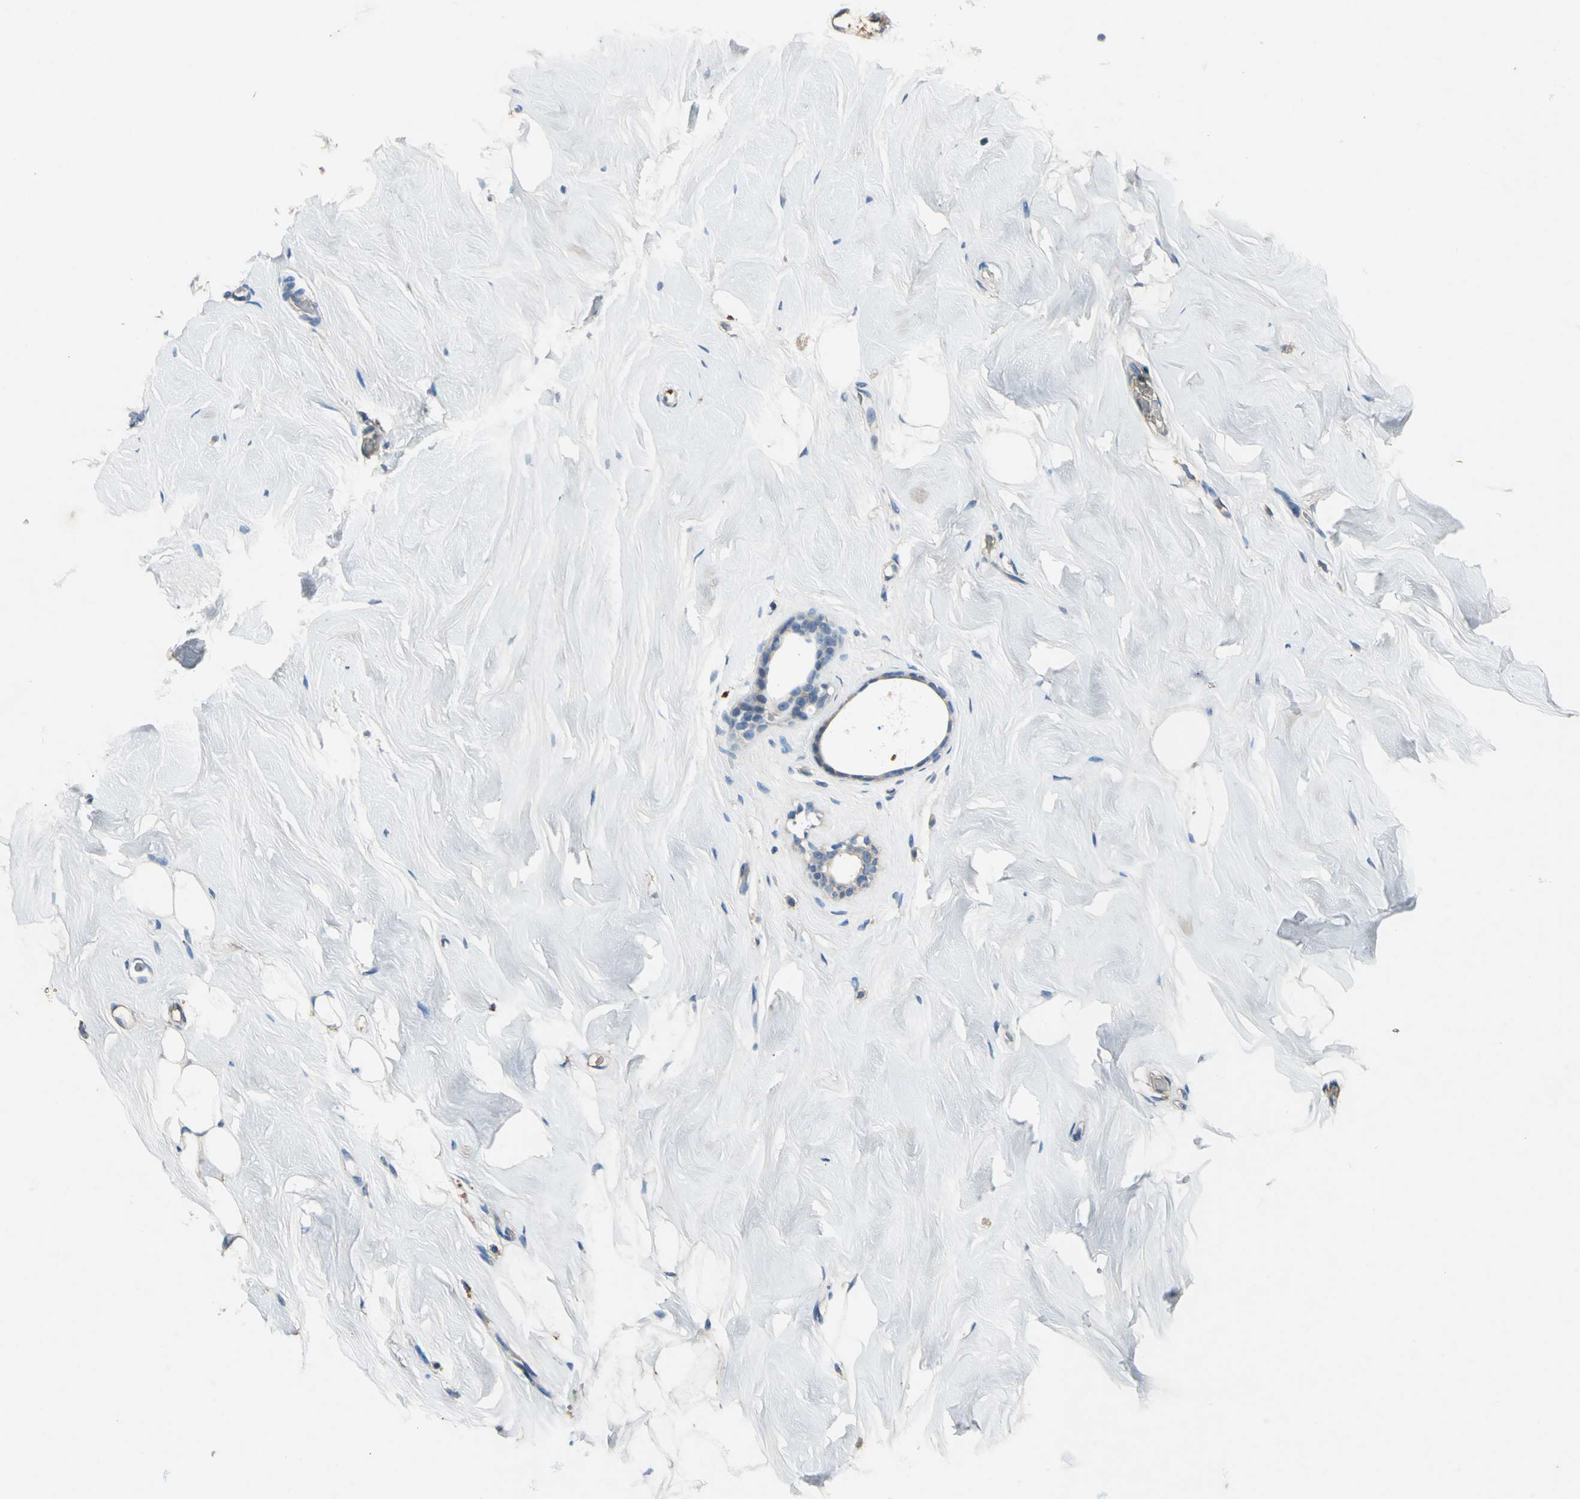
{"staining": {"intensity": "negative", "quantity": "none", "location": "none"}, "tissue": "breast", "cell_type": "Adipocytes", "image_type": "normal", "snomed": [{"axis": "morphology", "description": "Normal tissue, NOS"}, {"axis": "topography", "description": "Breast"}], "caption": "High magnification brightfield microscopy of benign breast stained with DAB (brown) and counterstained with hematoxylin (blue): adipocytes show no significant expression. The staining is performed using DAB brown chromogen with nuclei counter-stained in using hematoxylin.", "gene": "HEPH", "patient": {"sex": "female", "age": 75}}